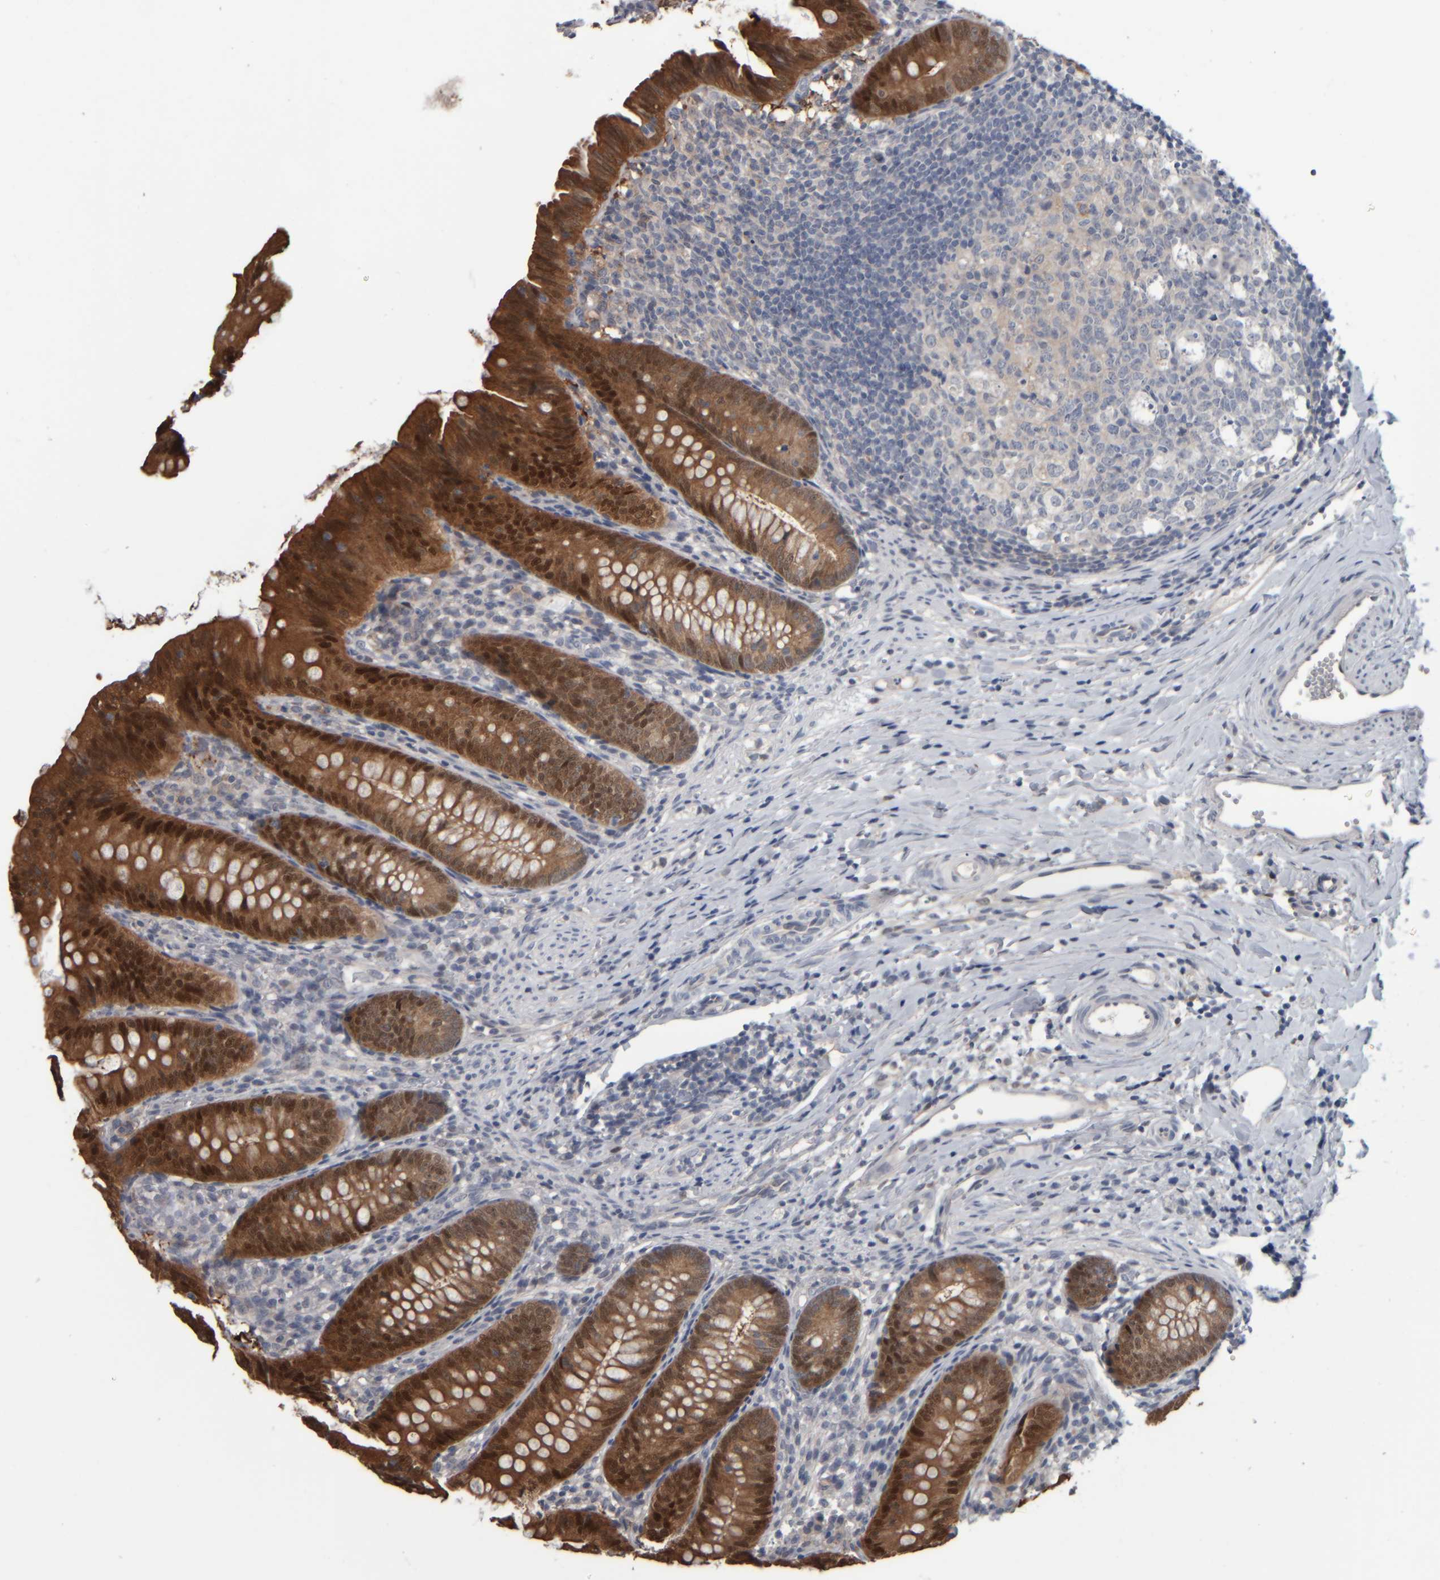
{"staining": {"intensity": "strong", "quantity": ">75%", "location": "cytoplasmic/membranous,nuclear"}, "tissue": "appendix", "cell_type": "Glandular cells", "image_type": "normal", "snomed": [{"axis": "morphology", "description": "Normal tissue, NOS"}, {"axis": "topography", "description": "Appendix"}], "caption": "Glandular cells demonstrate high levels of strong cytoplasmic/membranous,nuclear expression in approximately >75% of cells in unremarkable human appendix.", "gene": "COL14A1", "patient": {"sex": "male", "age": 1}}